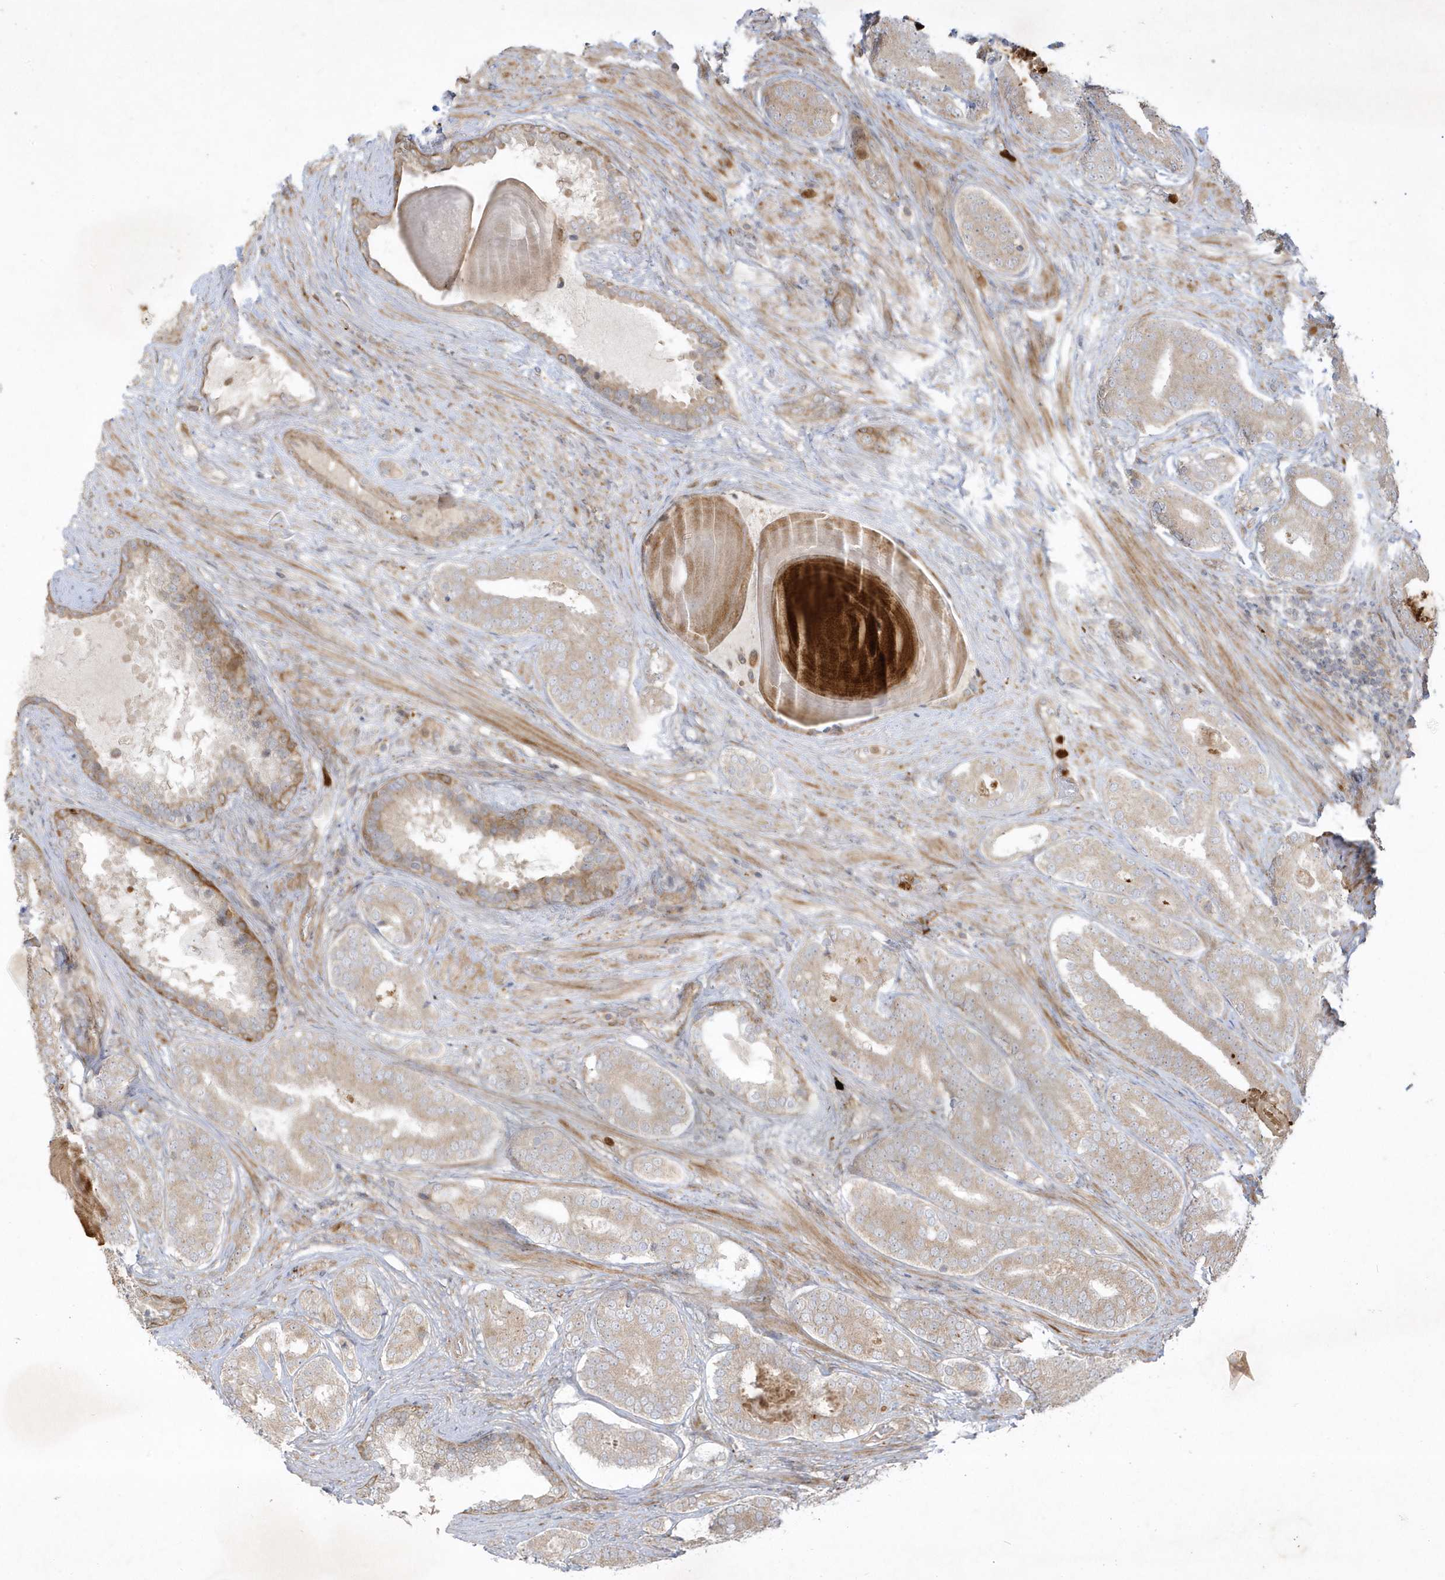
{"staining": {"intensity": "weak", "quantity": "25%-75%", "location": "cytoplasmic/membranous"}, "tissue": "prostate cancer", "cell_type": "Tumor cells", "image_type": "cancer", "snomed": [{"axis": "morphology", "description": "Adenocarcinoma, High grade"}, {"axis": "topography", "description": "Prostate"}], "caption": "The histopathology image reveals a brown stain indicating the presence of a protein in the cytoplasmic/membranous of tumor cells in prostate high-grade adenocarcinoma.", "gene": "IFT57", "patient": {"sex": "male", "age": 60}}